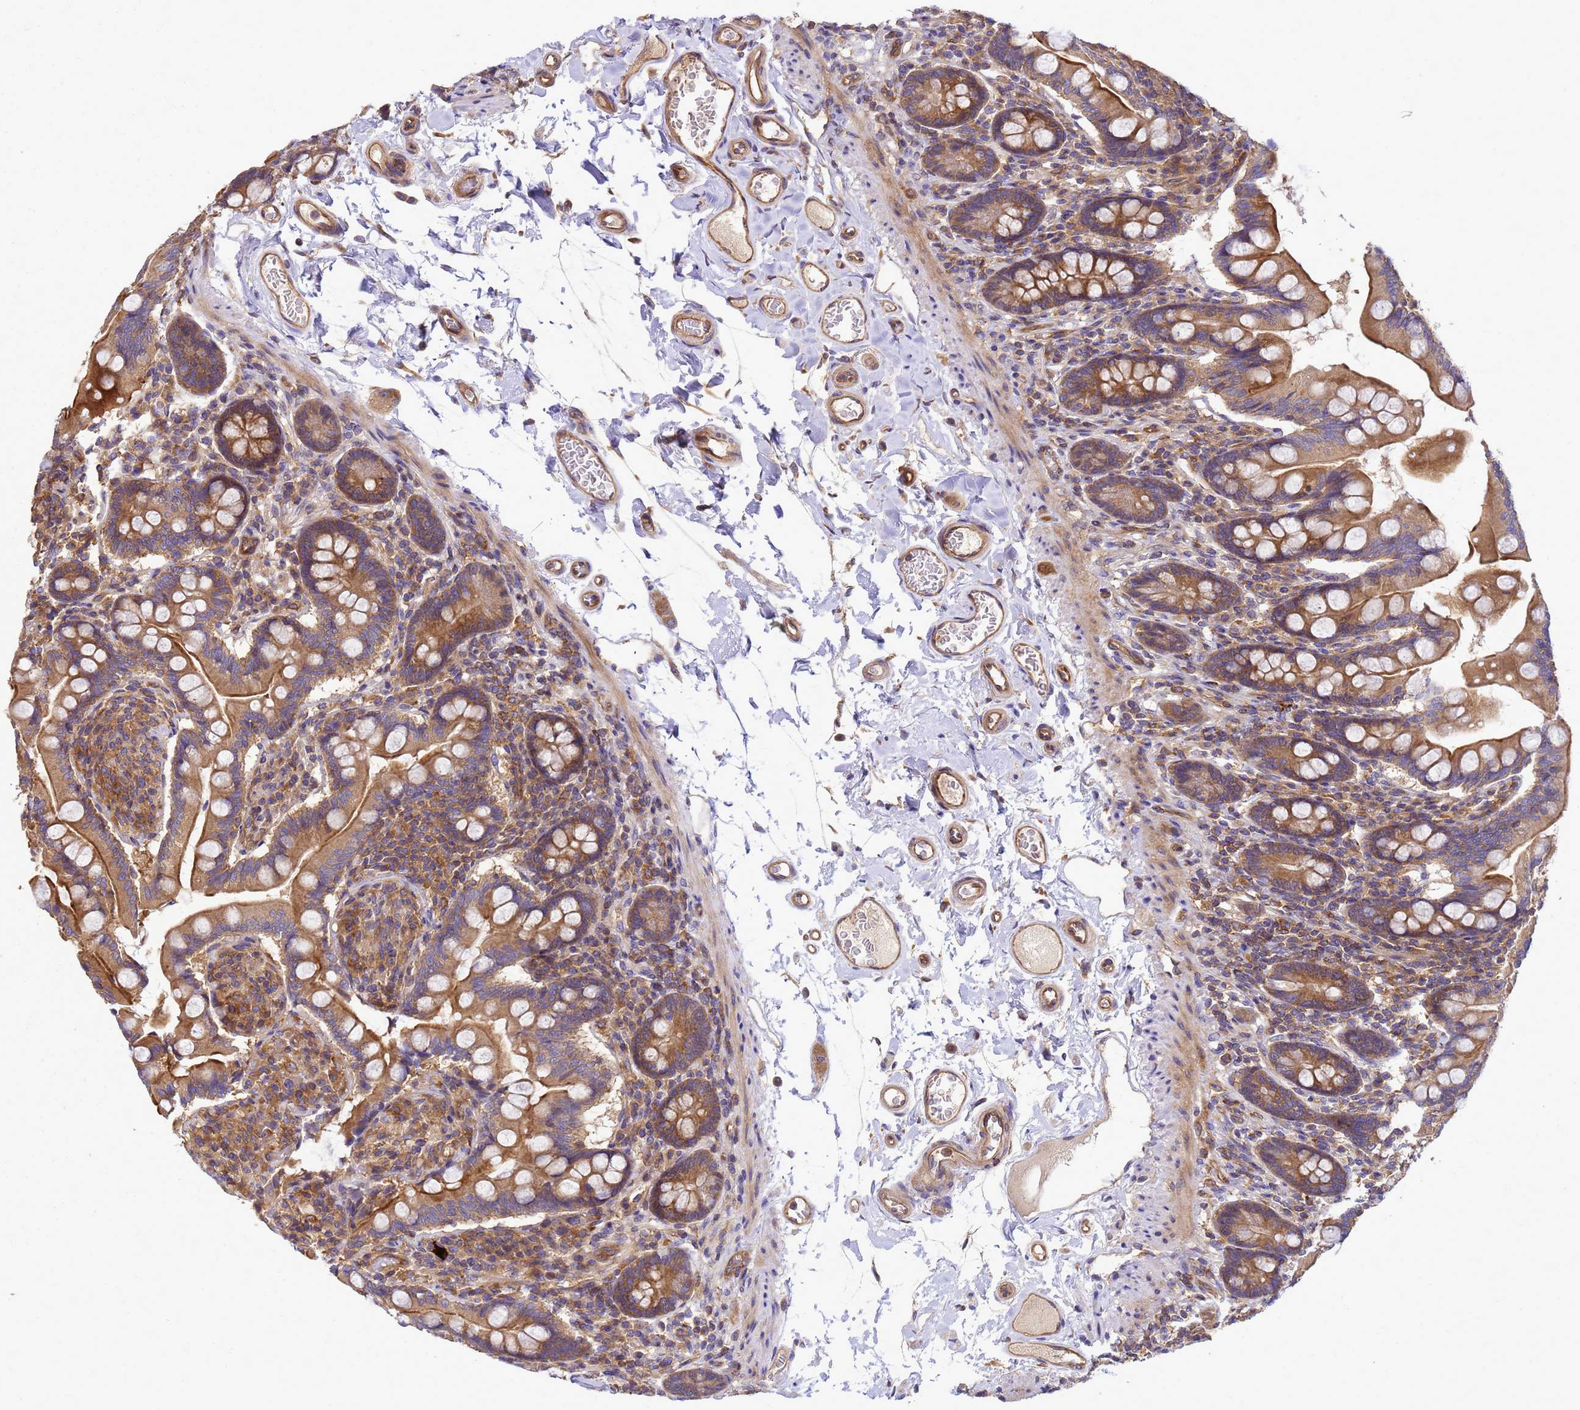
{"staining": {"intensity": "moderate", "quantity": ">75%", "location": "cytoplasmic/membranous"}, "tissue": "small intestine", "cell_type": "Glandular cells", "image_type": "normal", "snomed": [{"axis": "morphology", "description": "Normal tissue, NOS"}, {"axis": "topography", "description": "Small intestine"}], "caption": "The photomicrograph shows immunohistochemical staining of unremarkable small intestine. There is moderate cytoplasmic/membranous staining is appreciated in about >75% of glandular cells. The protein of interest is shown in brown color, while the nuclei are stained blue.", "gene": "BECN1", "patient": {"sex": "female", "age": 64}}